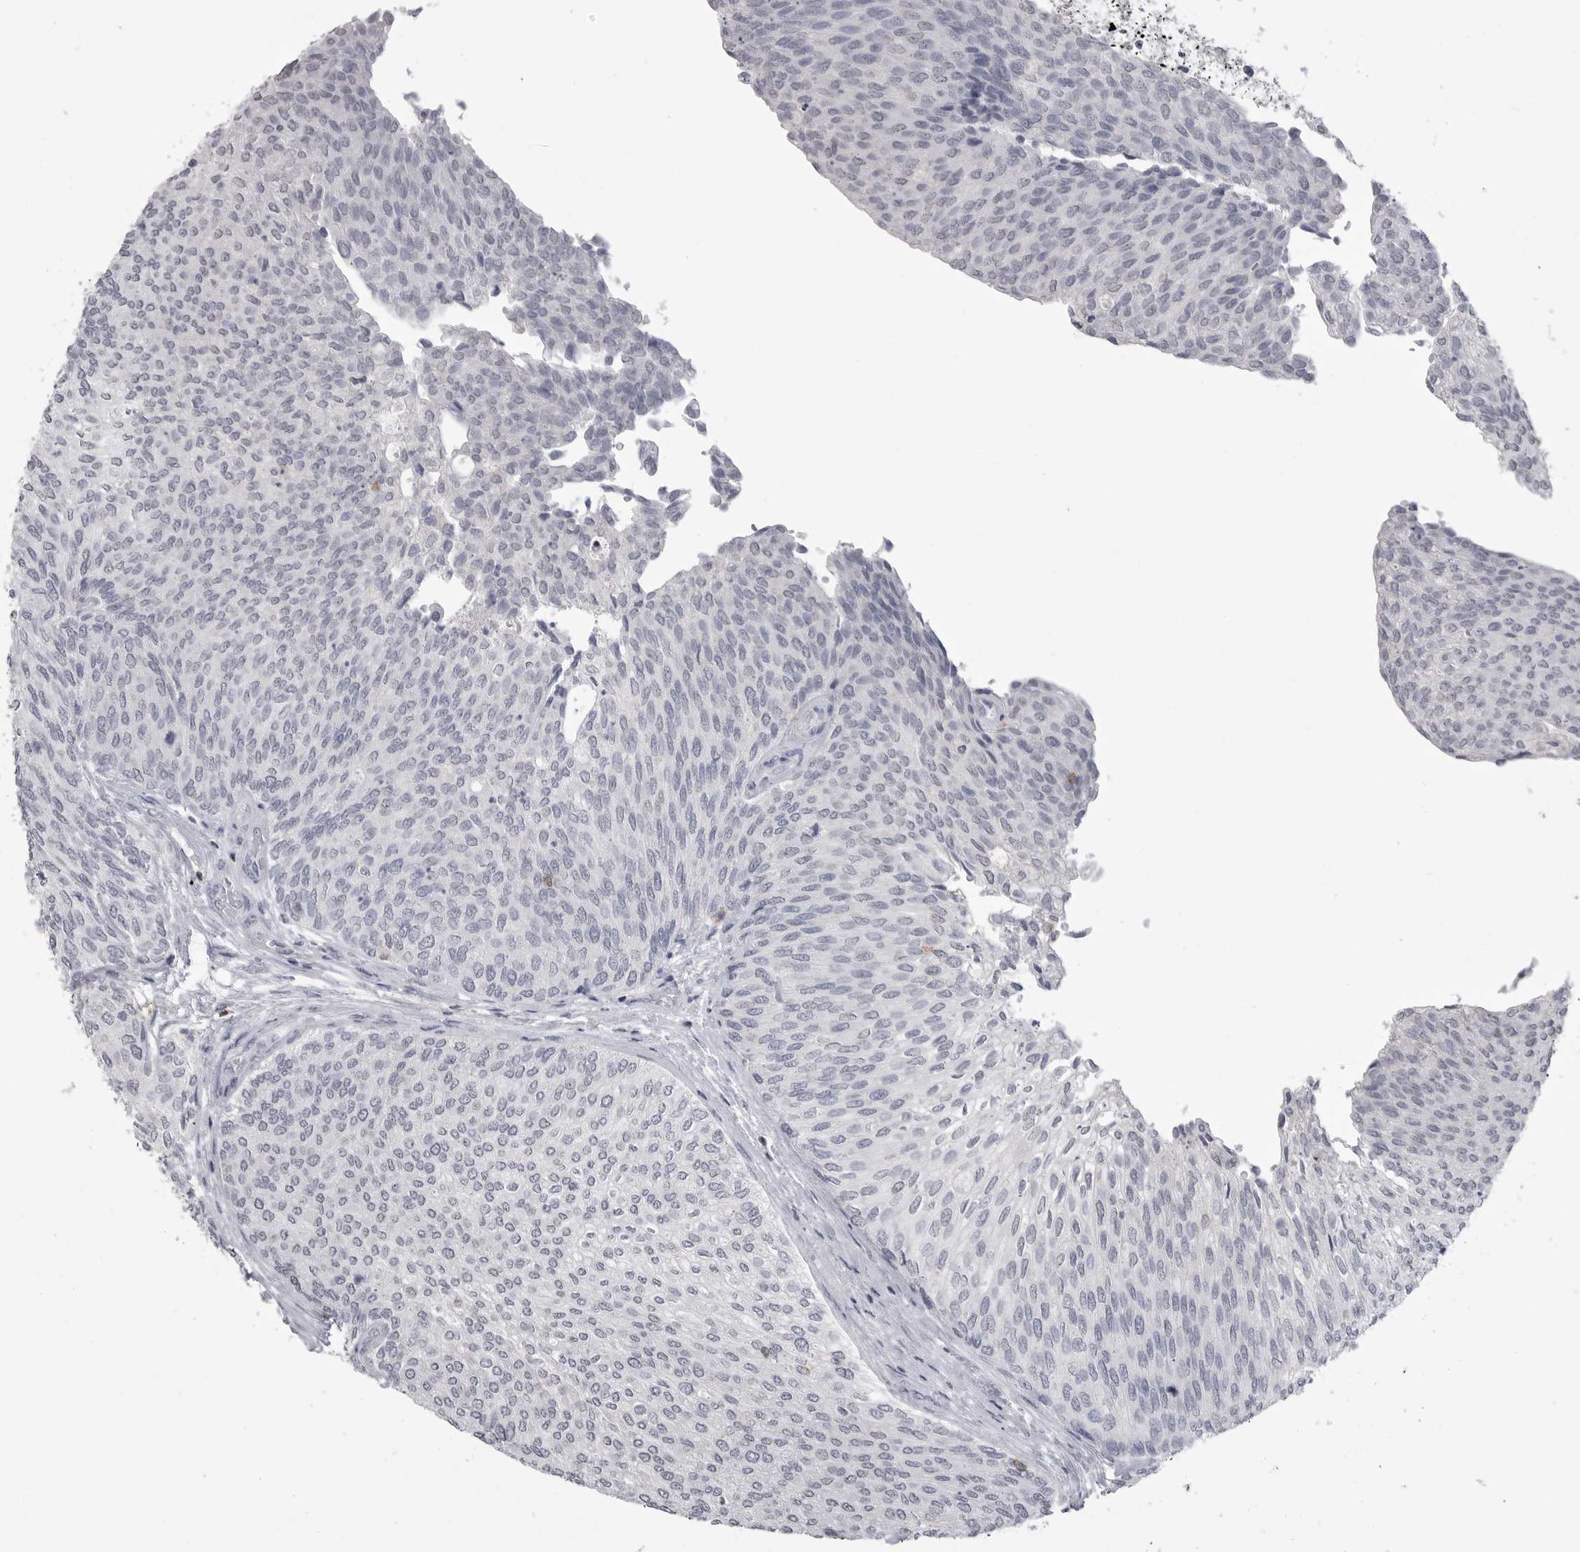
{"staining": {"intensity": "negative", "quantity": "none", "location": "none"}, "tissue": "urothelial cancer", "cell_type": "Tumor cells", "image_type": "cancer", "snomed": [{"axis": "morphology", "description": "Urothelial carcinoma, Low grade"}, {"axis": "topography", "description": "Urinary bladder"}], "caption": "Human urothelial carcinoma (low-grade) stained for a protein using immunohistochemistry (IHC) displays no positivity in tumor cells.", "gene": "ITGAL", "patient": {"sex": "female", "age": 79}}